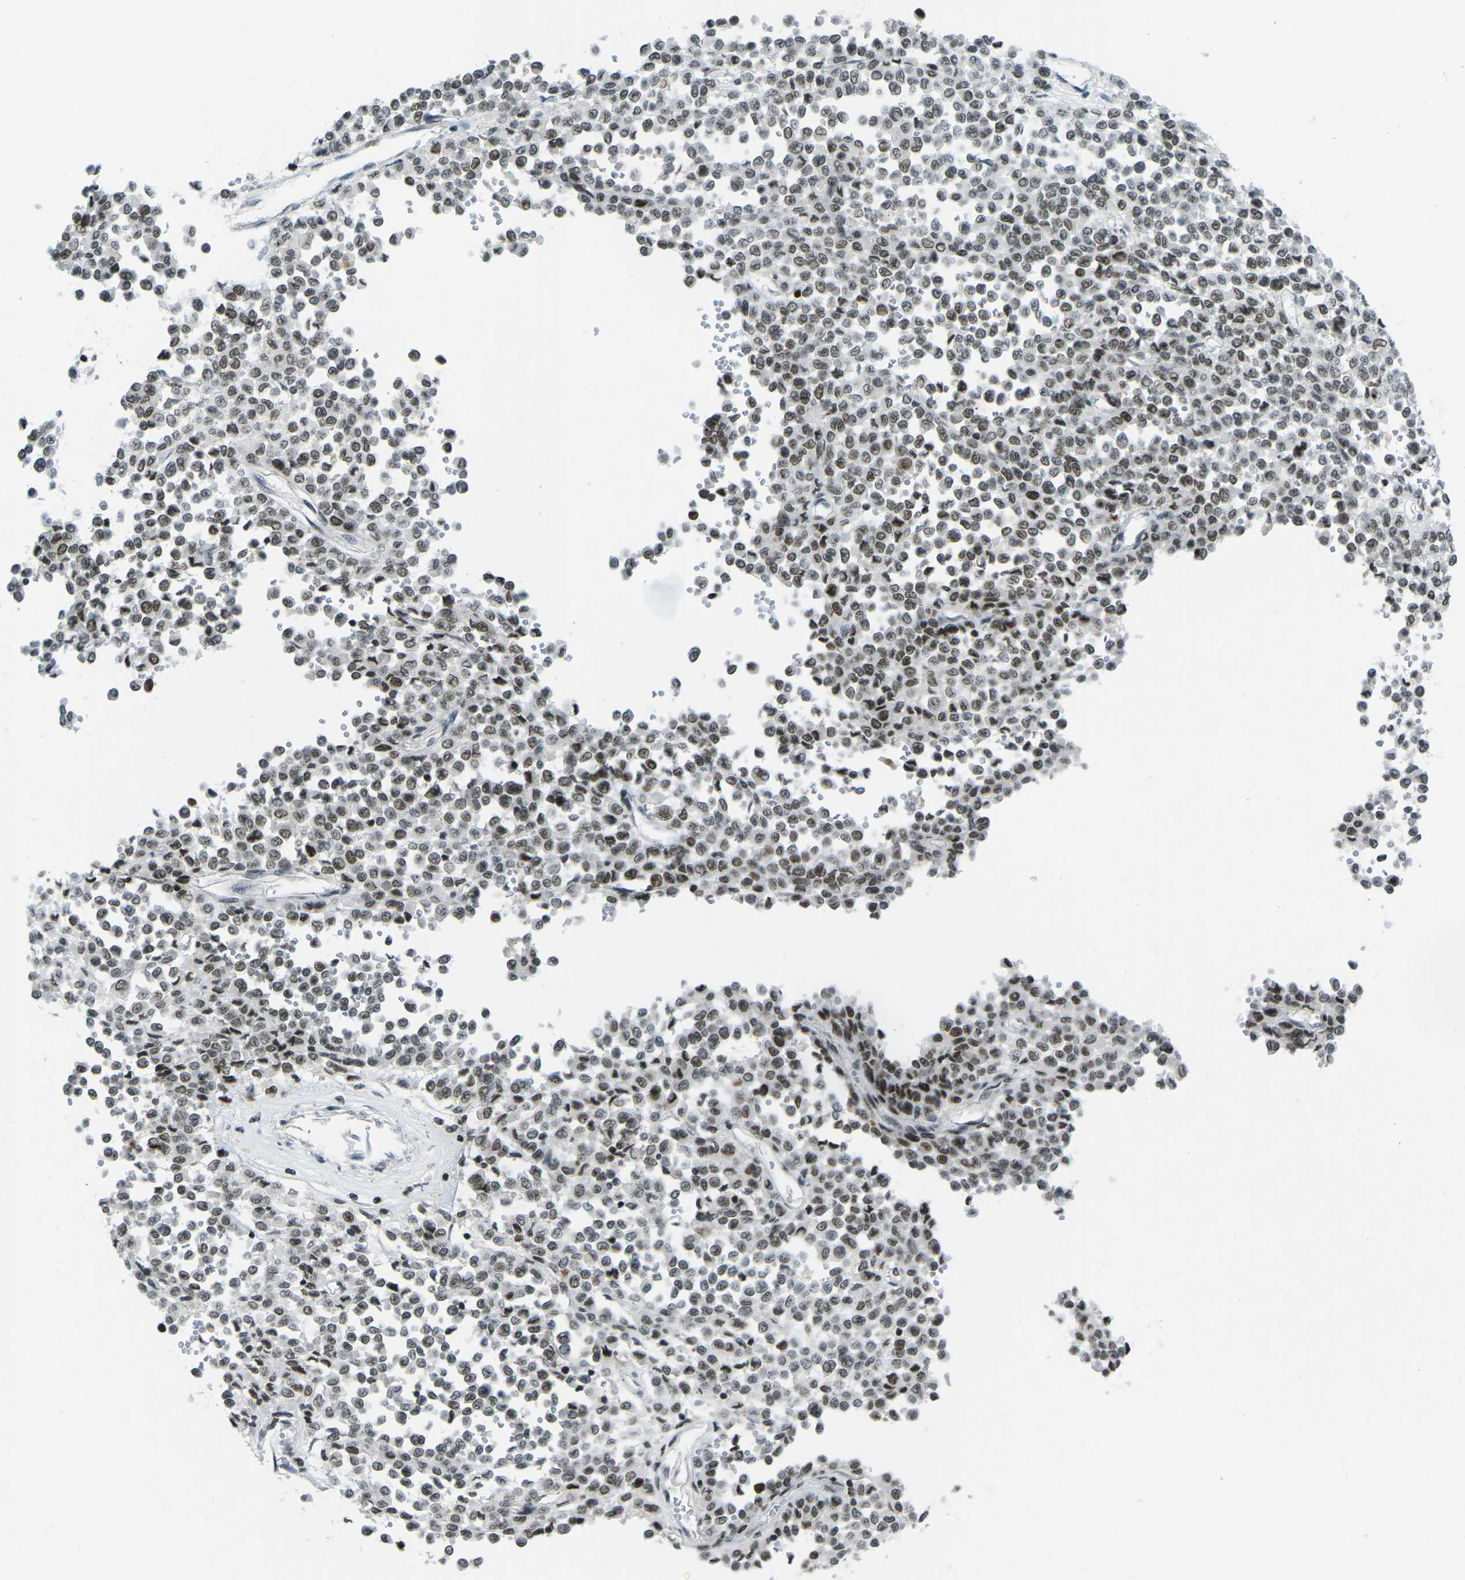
{"staining": {"intensity": "moderate", "quantity": ">75%", "location": "nuclear"}, "tissue": "melanoma", "cell_type": "Tumor cells", "image_type": "cancer", "snomed": [{"axis": "morphology", "description": "Malignant melanoma, Metastatic site"}, {"axis": "topography", "description": "Pancreas"}], "caption": "Brown immunohistochemical staining in malignant melanoma (metastatic site) demonstrates moderate nuclear expression in about >75% of tumor cells.", "gene": "EME1", "patient": {"sex": "female", "age": 30}}